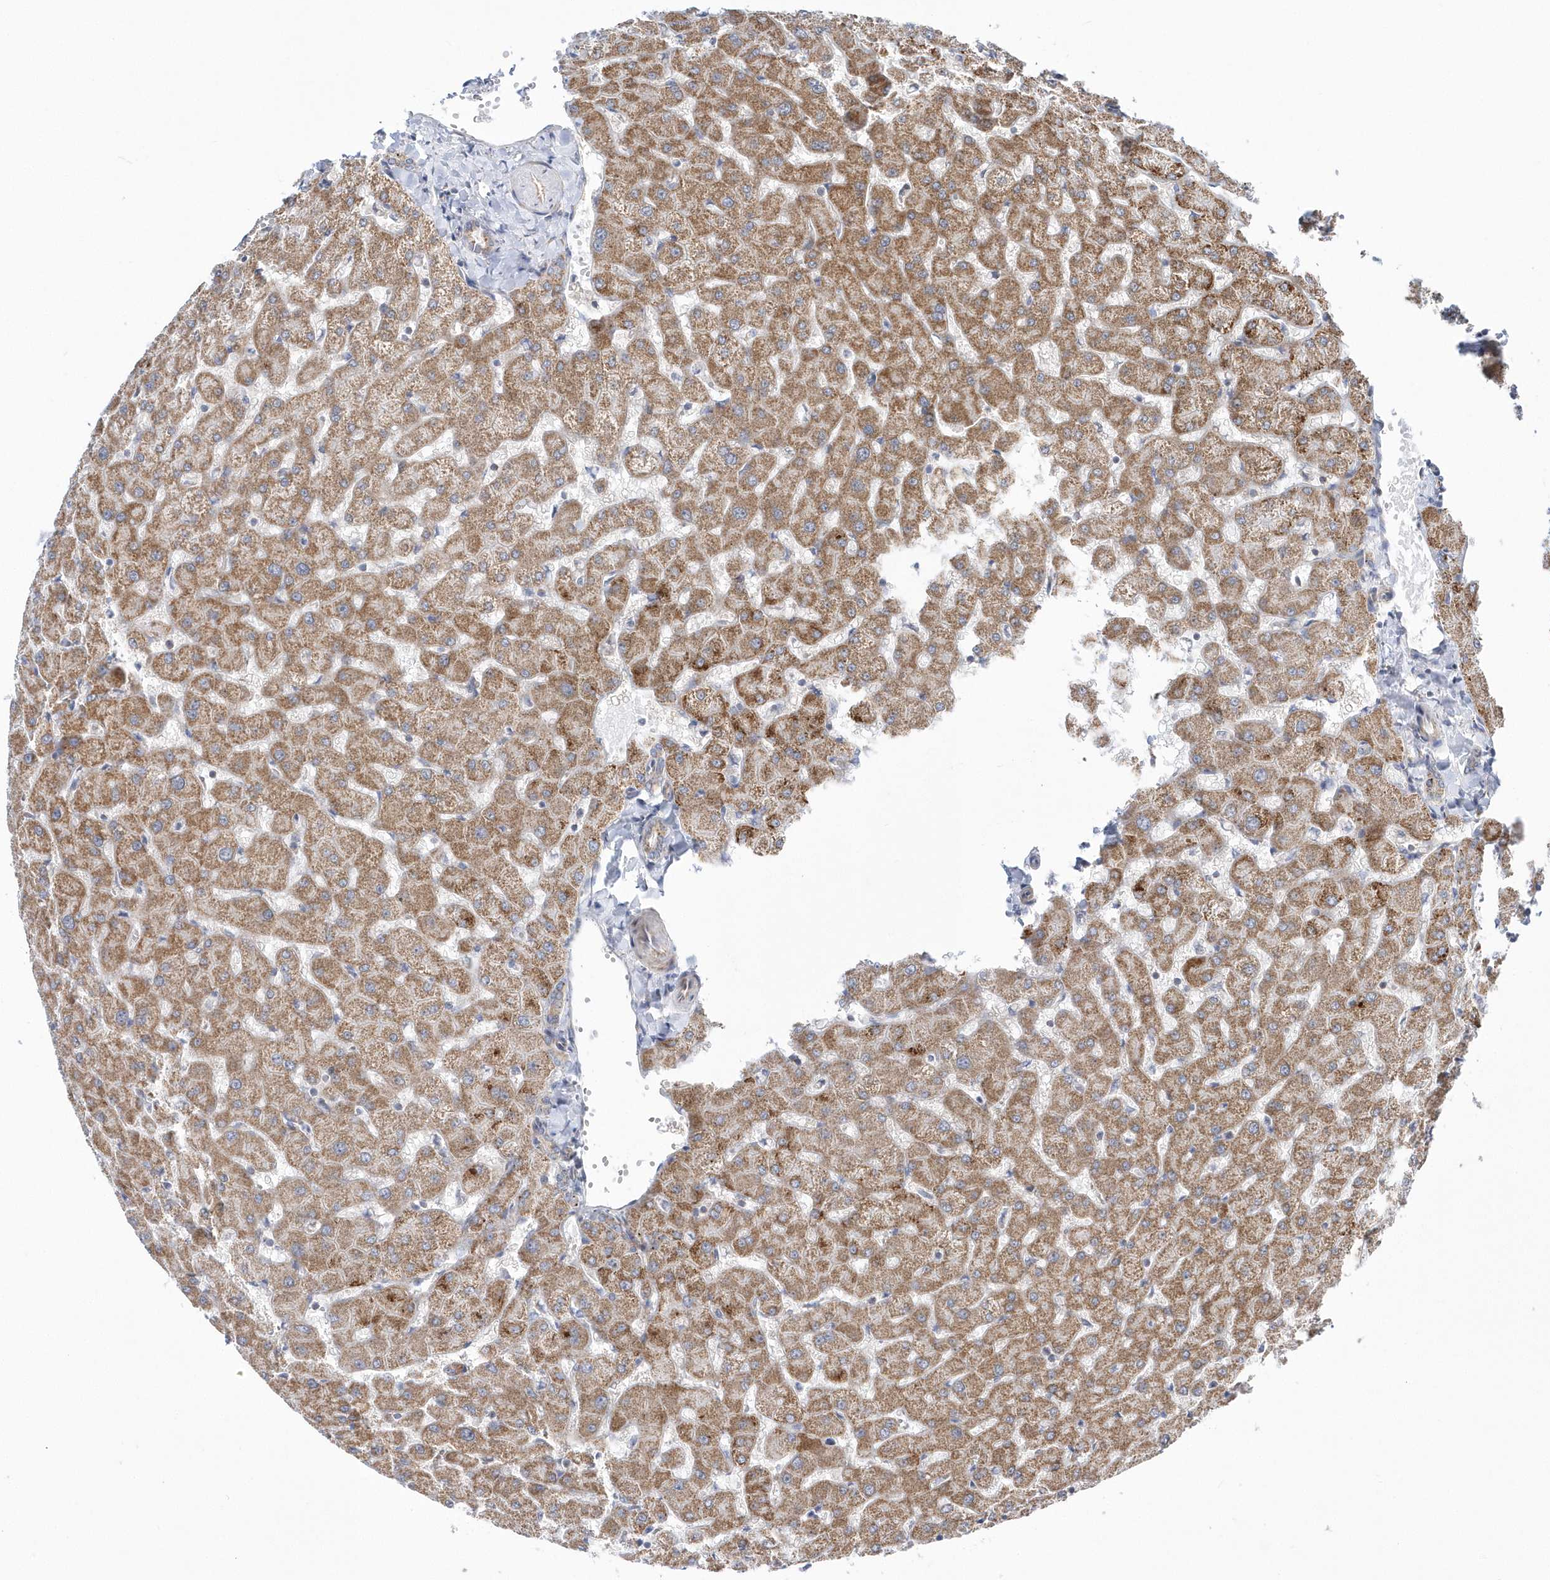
{"staining": {"intensity": "weak", "quantity": "25%-75%", "location": "cytoplasmic/membranous"}, "tissue": "liver", "cell_type": "Cholangiocytes", "image_type": "normal", "snomed": [{"axis": "morphology", "description": "Normal tissue, NOS"}, {"axis": "topography", "description": "Liver"}], "caption": "Immunohistochemistry (IHC) of normal liver exhibits low levels of weak cytoplasmic/membranous staining in approximately 25%-75% of cholangiocytes. Immunohistochemistry (IHC) stains the protein of interest in brown and the nuclei are stained blue.", "gene": "OPA1", "patient": {"sex": "female", "age": 63}}